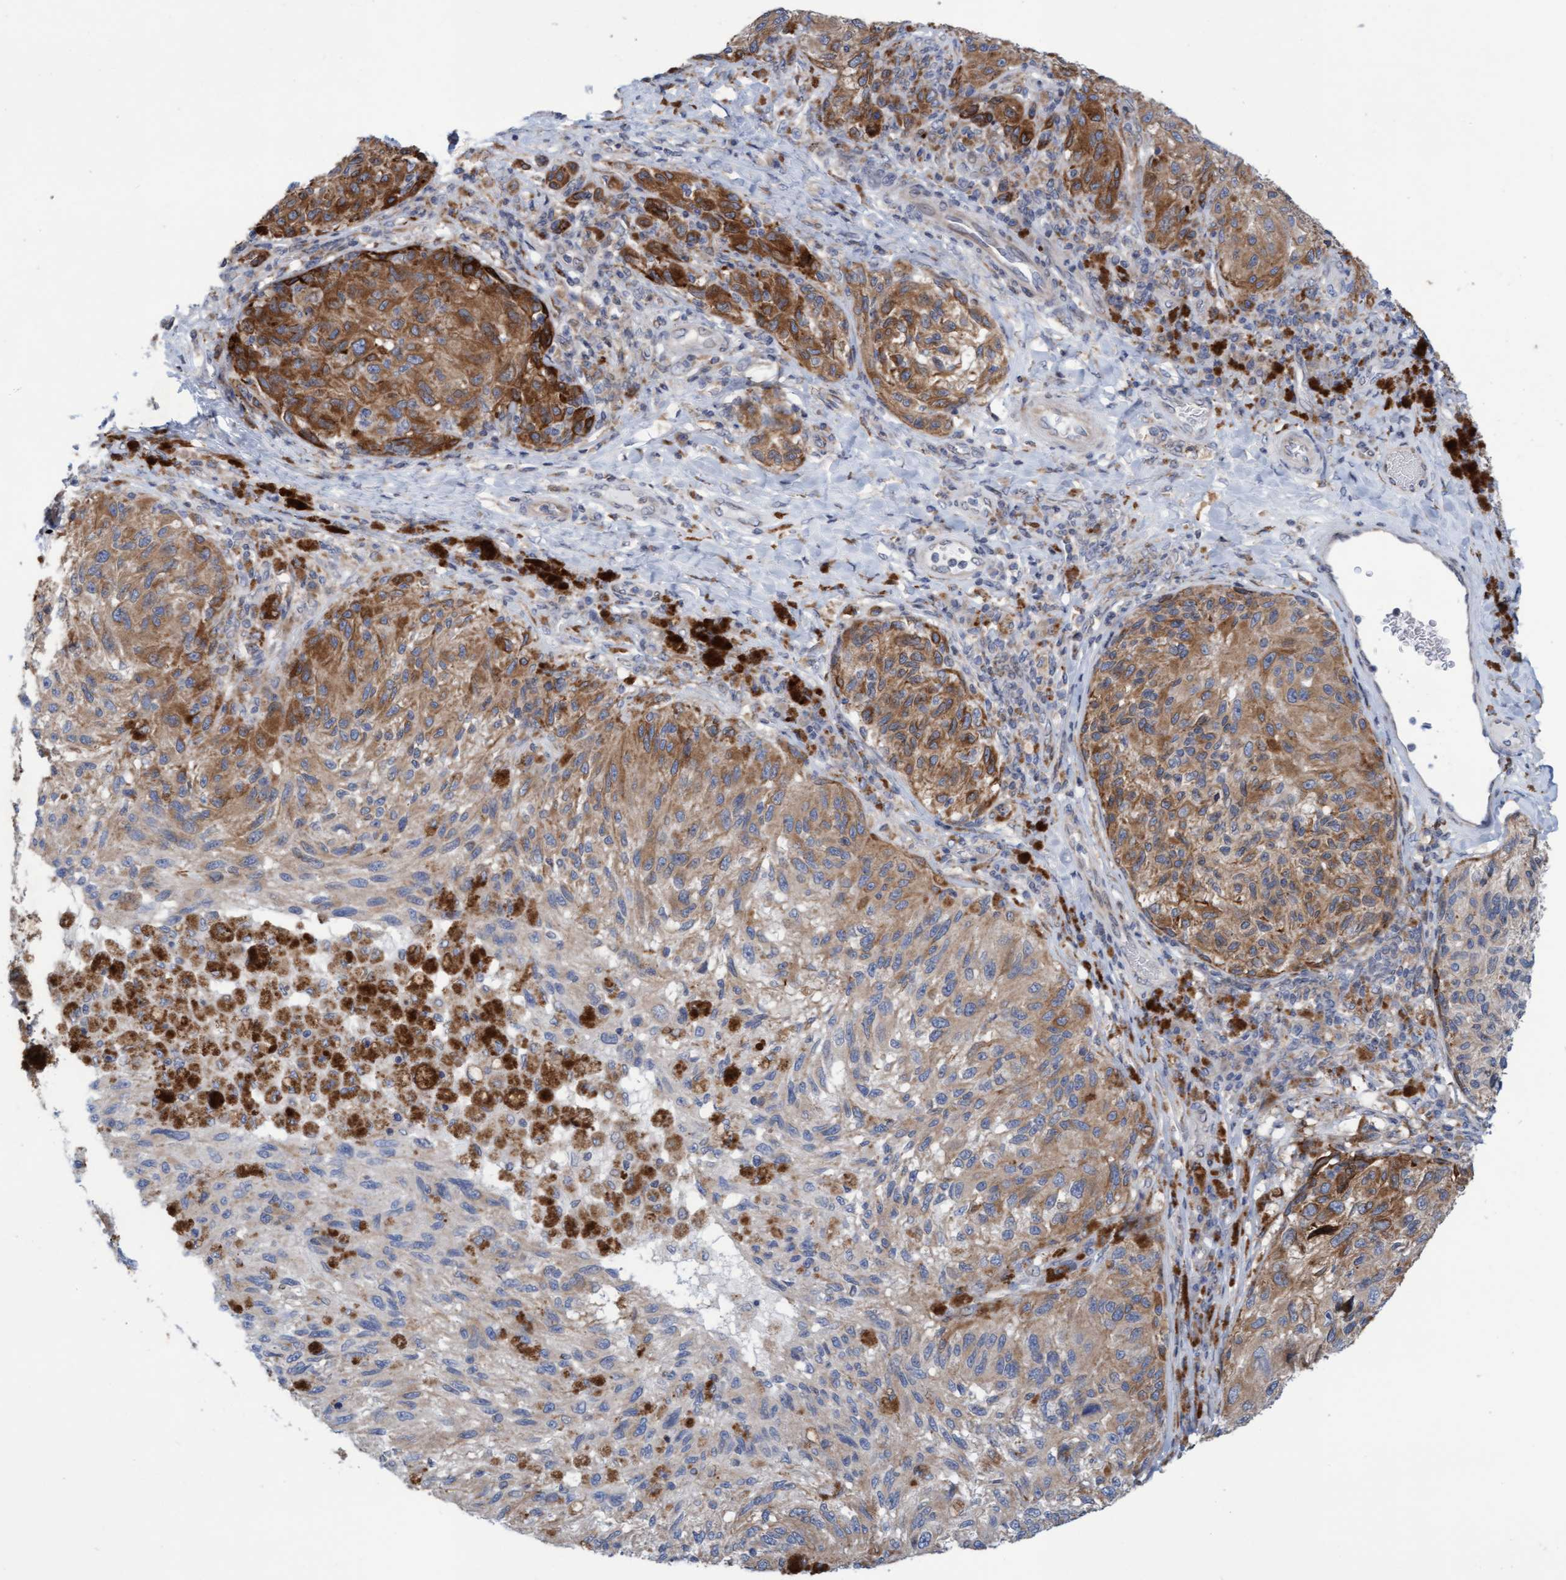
{"staining": {"intensity": "moderate", "quantity": ">75%", "location": "cytoplasmic/membranous"}, "tissue": "melanoma", "cell_type": "Tumor cells", "image_type": "cancer", "snomed": [{"axis": "morphology", "description": "Malignant melanoma, NOS"}, {"axis": "topography", "description": "Skin"}], "caption": "A brown stain highlights moderate cytoplasmic/membranous staining of a protein in human melanoma tumor cells. Using DAB (brown) and hematoxylin (blue) stains, captured at high magnification using brightfield microscopy.", "gene": "SLC28A3", "patient": {"sex": "female", "age": 73}}